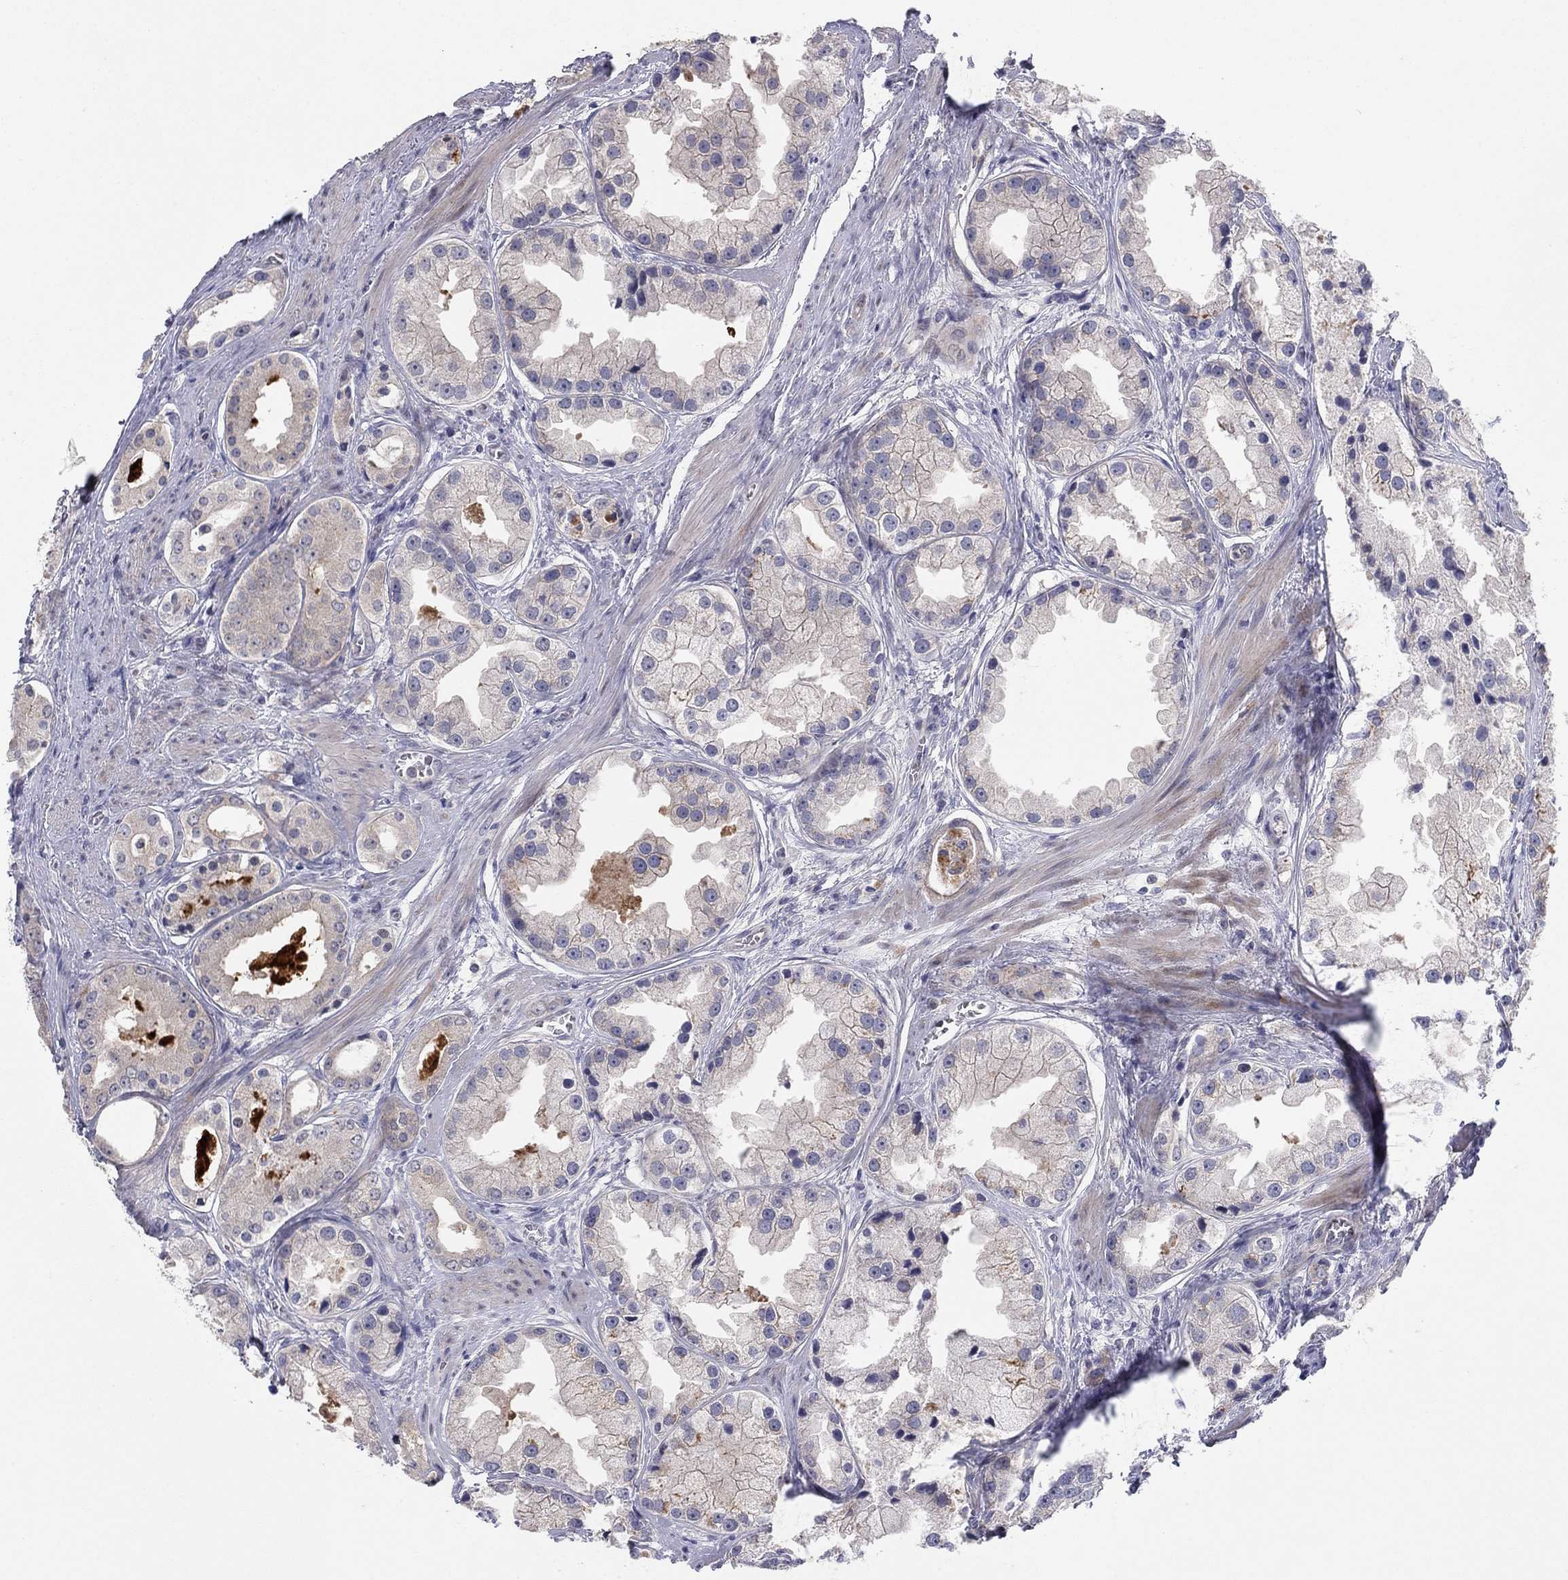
{"staining": {"intensity": "negative", "quantity": "none", "location": "none"}, "tissue": "prostate cancer", "cell_type": "Tumor cells", "image_type": "cancer", "snomed": [{"axis": "morphology", "description": "Adenocarcinoma, NOS"}, {"axis": "topography", "description": "Prostate"}], "caption": "An immunohistochemistry (IHC) histopathology image of prostate adenocarcinoma is shown. There is no staining in tumor cells of prostate adenocarcinoma.", "gene": "AMN1", "patient": {"sex": "male", "age": 61}}